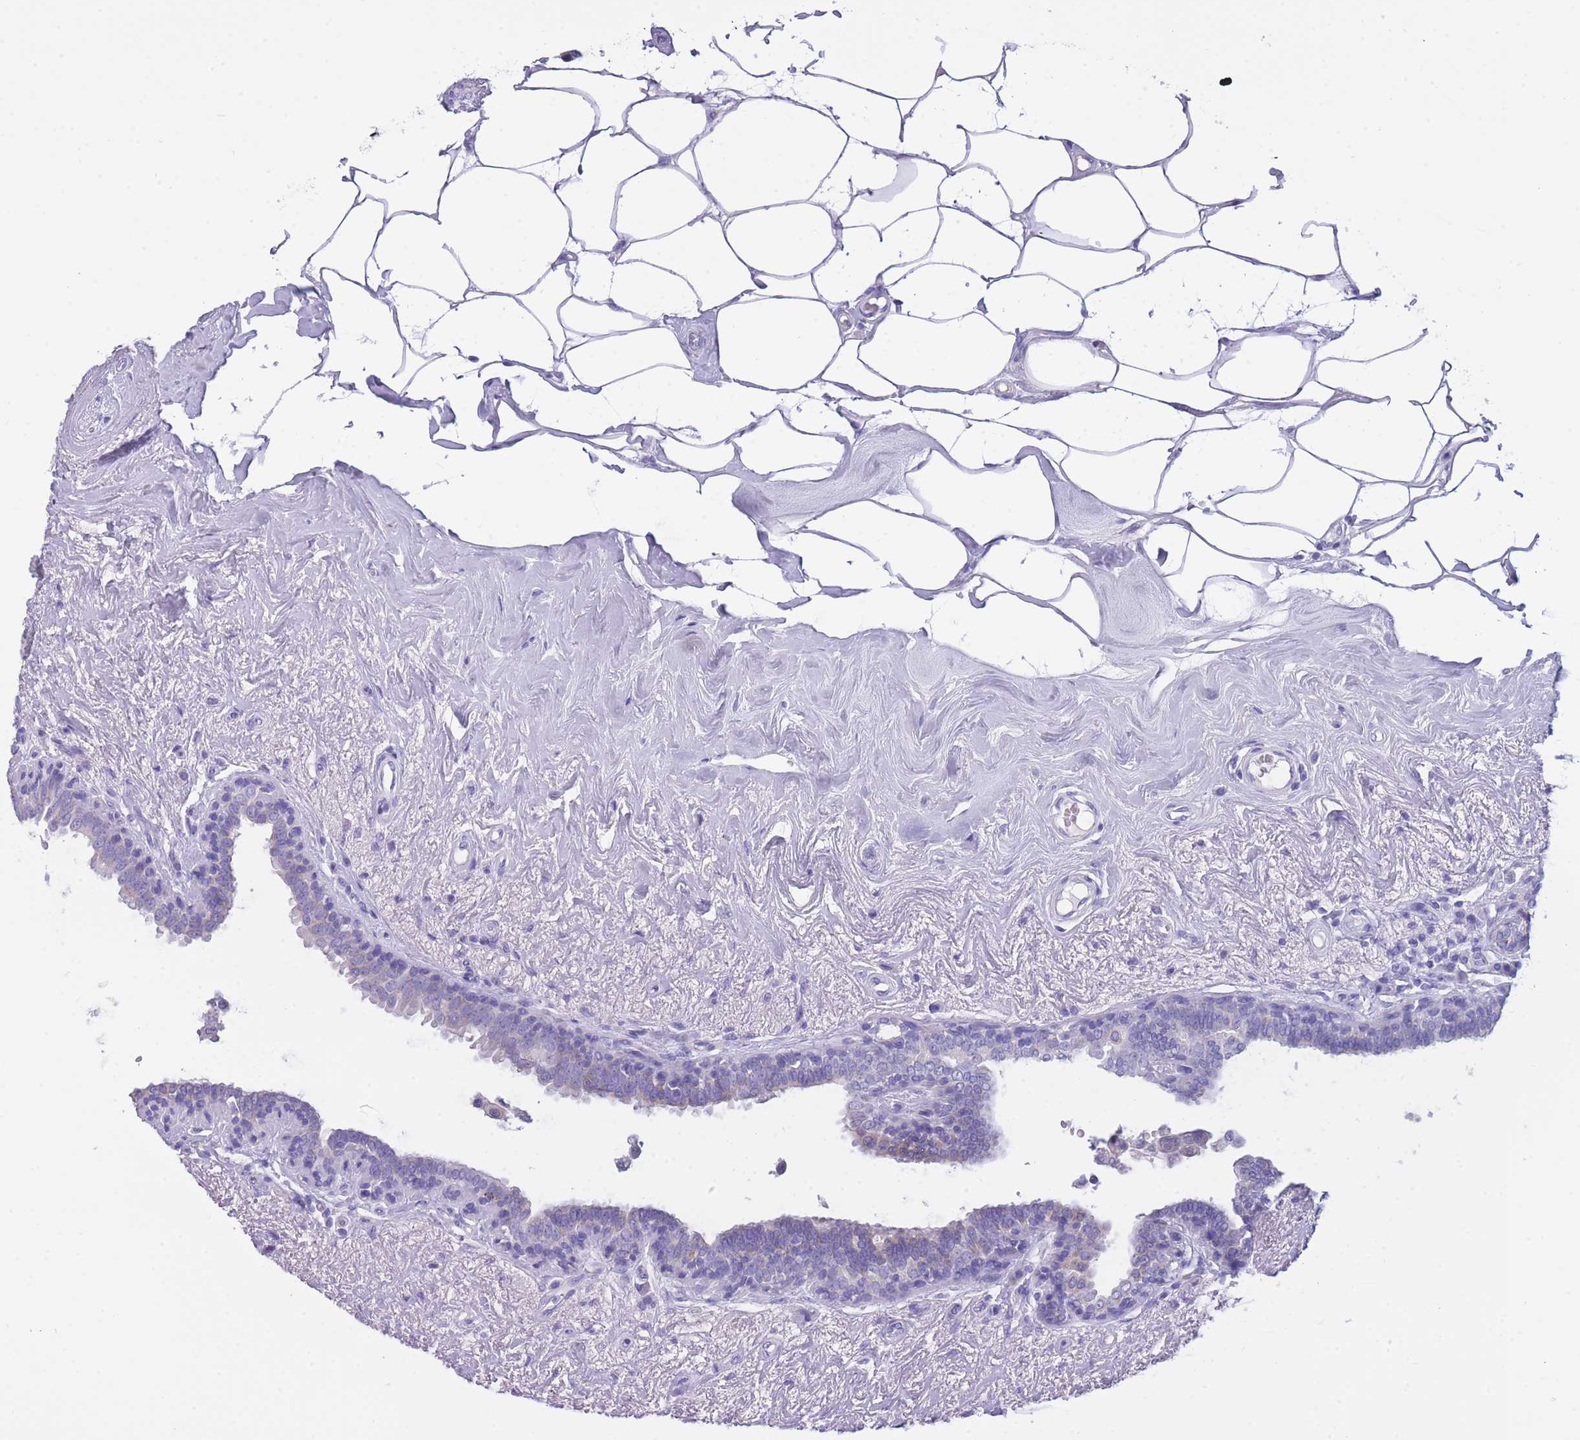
{"staining": {"intensity": "negative", "quantity": "none", "location": "none"}, "tissue": "breast cancer", "cell_type": "Tumor cells", "image_type": "cancer", "snomed": [{"axis": "morphology", "description": "Duct carcinoma"}, {"axis": "topography", "description": "Breast"}], "caption": "This is an immunohistochemistry (IHC) micrograph of human breast cancer. There is no staining in tumor cells.", "gene": "INTS2", "patient": {"sex": "female", "age": 73}}